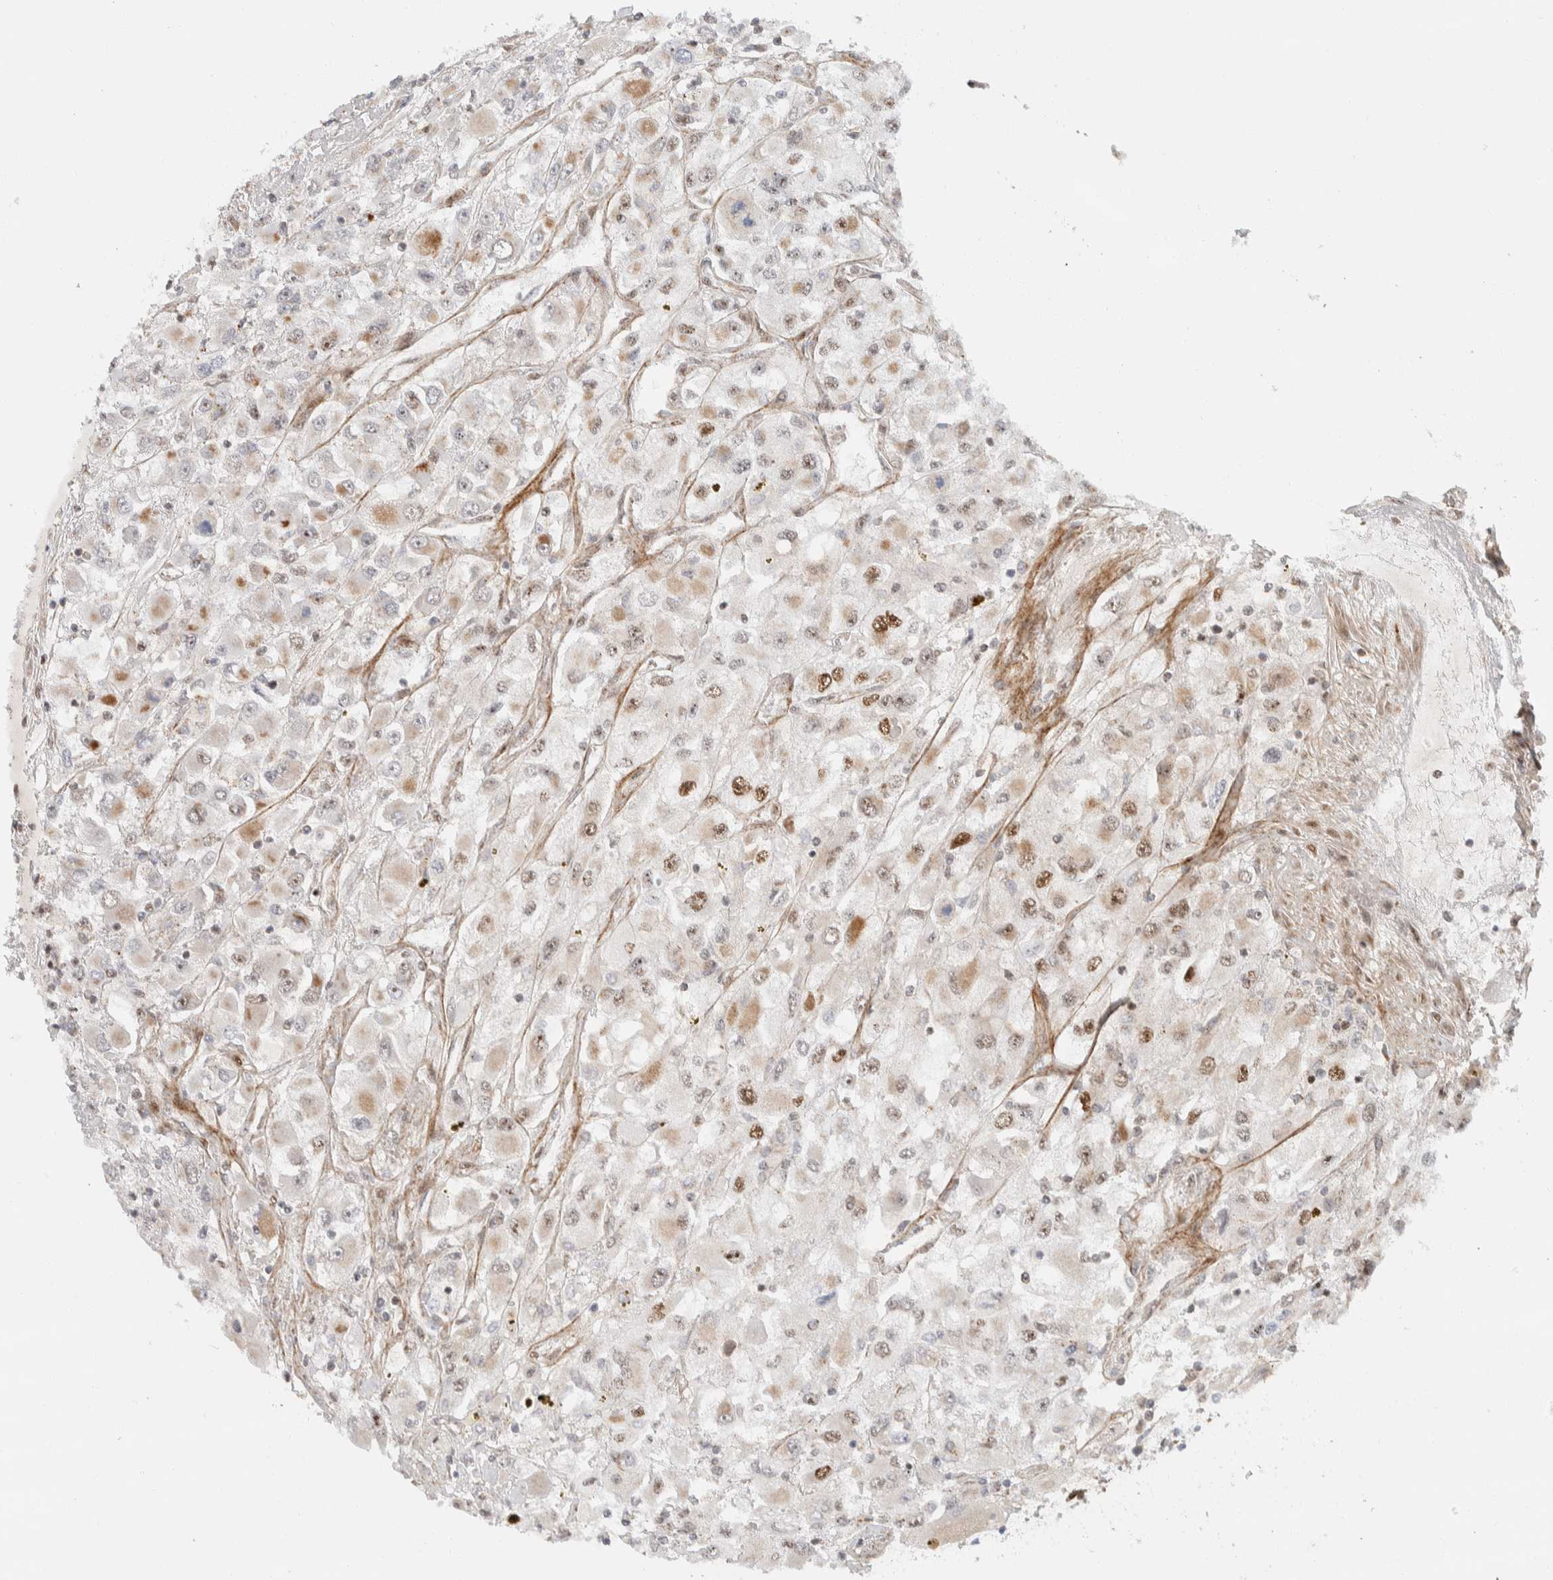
{"staining": {"intensity": "moderate", "quantity": "<25%", "location": "nuclear"}, "tissue": "renal cancer", "cell_type": "Tumor cells", "image_type": "cancer", "snomed": [{"axis": "morphology", "description": "Adenocarcinoma, NOS"}, {"axis": "topography", "description": "Kidney"}], "caption": "Immunohistochemical staining of human renal cancer (adenocarcinoma) reveals moderate nuclear protein positivity in approximately <25% of tumor cells.", "gene": "TSPAN32", "patient": {"sex": "female", "age": 52}}